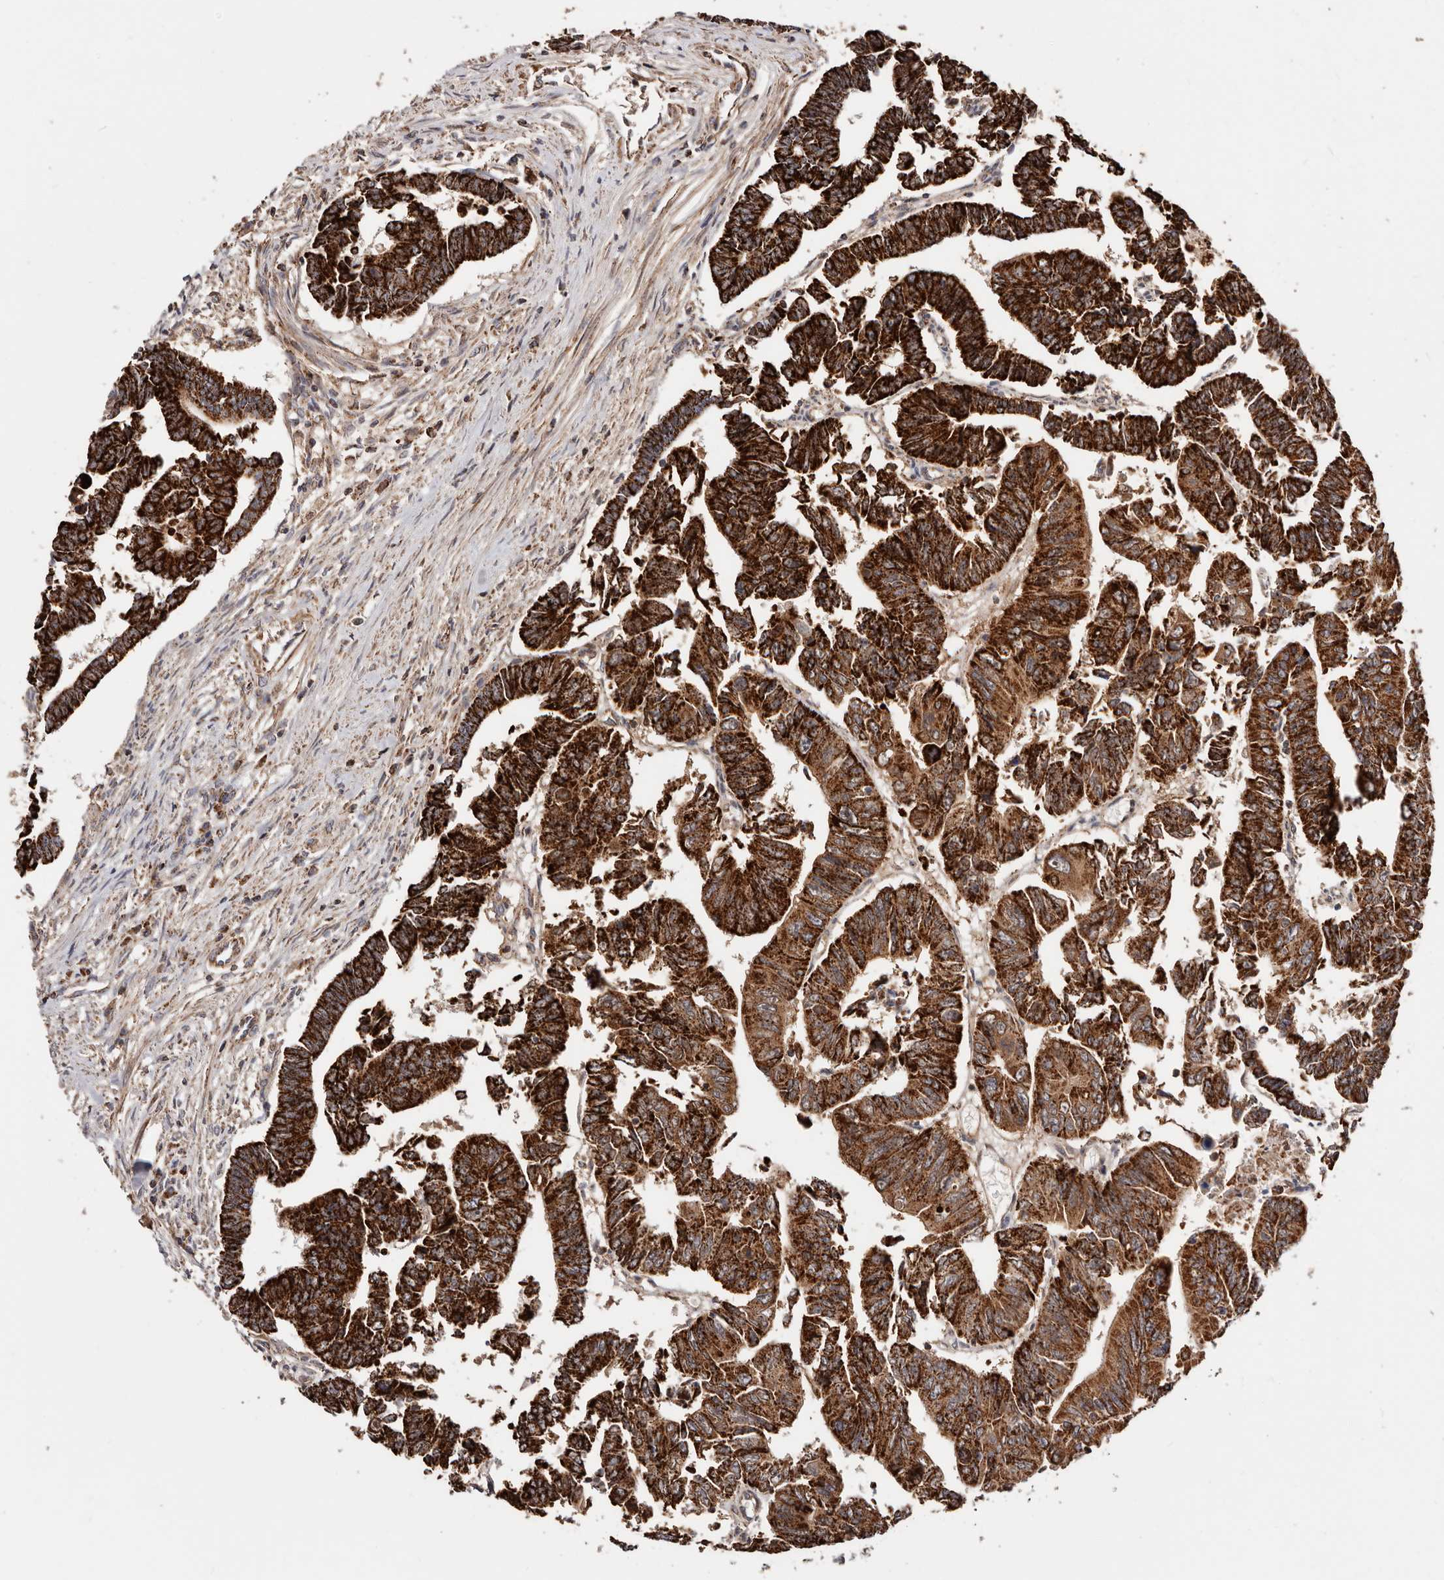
{"staining": {"intensity": "strong", "quantity": ">75%", "location": "cytoplasmic/membranous"}, "tissue": "colorectal cancer", "cell_type": "Tumor cells", "image_type": "cancer", "snomed": [{"axis": "morphology", "description": "Adenocarcinoma, NOS"}, {"axis": "topography", "description": "Rectum"}], "caption": "High-magnification brightfield microscopy of adenocarcinoma (colorectal) stained with DAB (3,3'-diaminobenzidine) (brown) and counterstained with hematoxylin (blue). tumor cells exhibit strong cytoplasmic/membranous positivity is seen in approximately>75% of cells. (DAB IHC, brown staining for protein, blue staining for nuclei).", "gene": "PRKACB", "patient": {"sex": "female", "age": 65}}